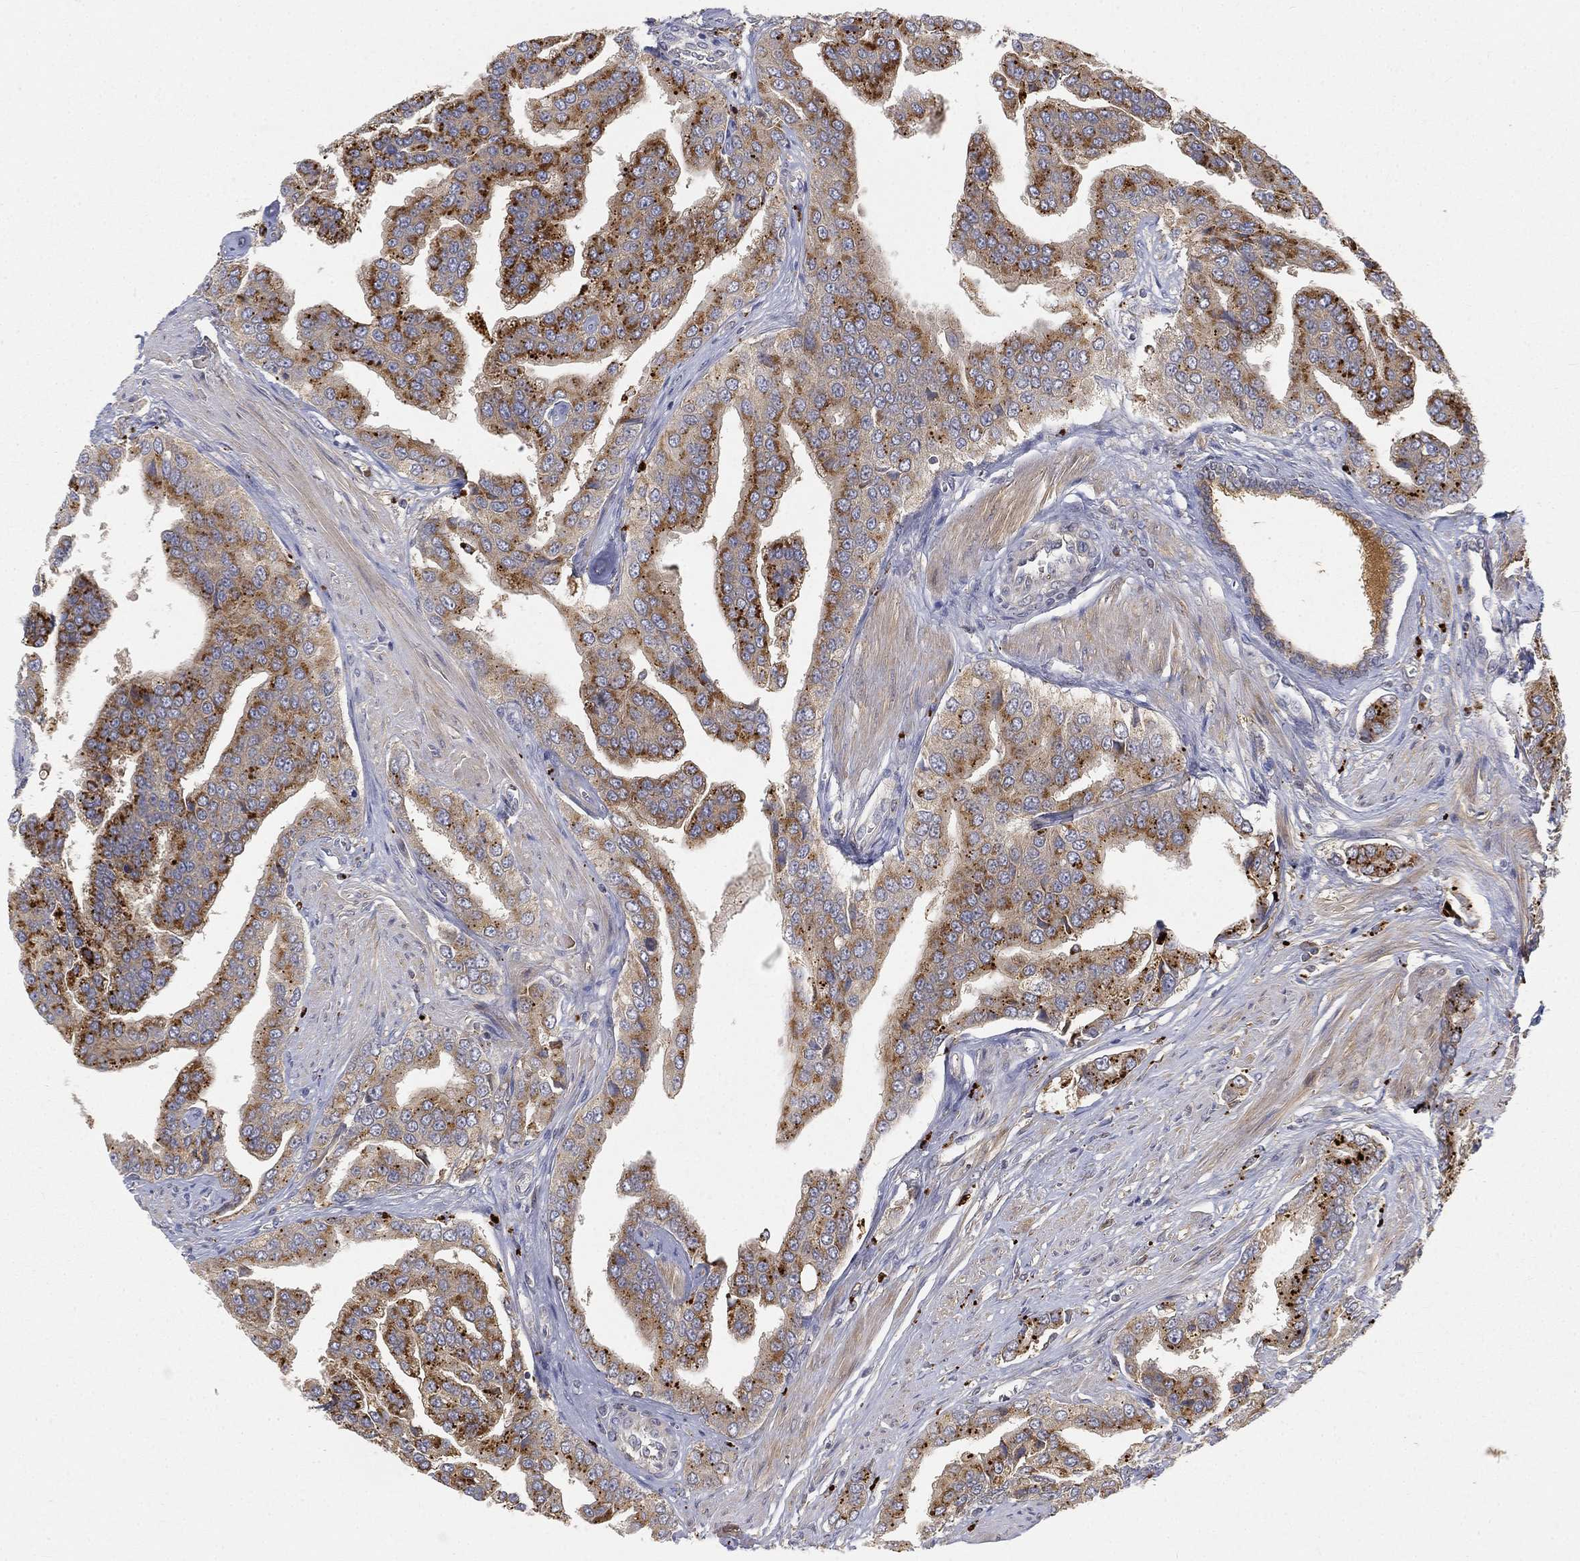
{"staining": {"intensity": "strong", "quantity": ">75%", "location": "cytoplasmic/membranous"}, "tissue": "prostate cancer", "cell_type": "Tumor cells", "image_type": "cancer", "snomed": [{"axis": "morphology", "description": "Adenocarcinoma, NOS"}, {"axis": "topography", "description": "Prostate and seminal vesicle, NOS"}, {"axis": "topography", "description": "Prostate"}], "caption": "Strong cytoplasmic/membranous expression for a protein is present in approximately >75% of tumor cells of adenocarcinoma (prostate) using immunohistochemistry (IHC).", "gene": "CTSL", "patient": {"sex": "male", "age": 69}}